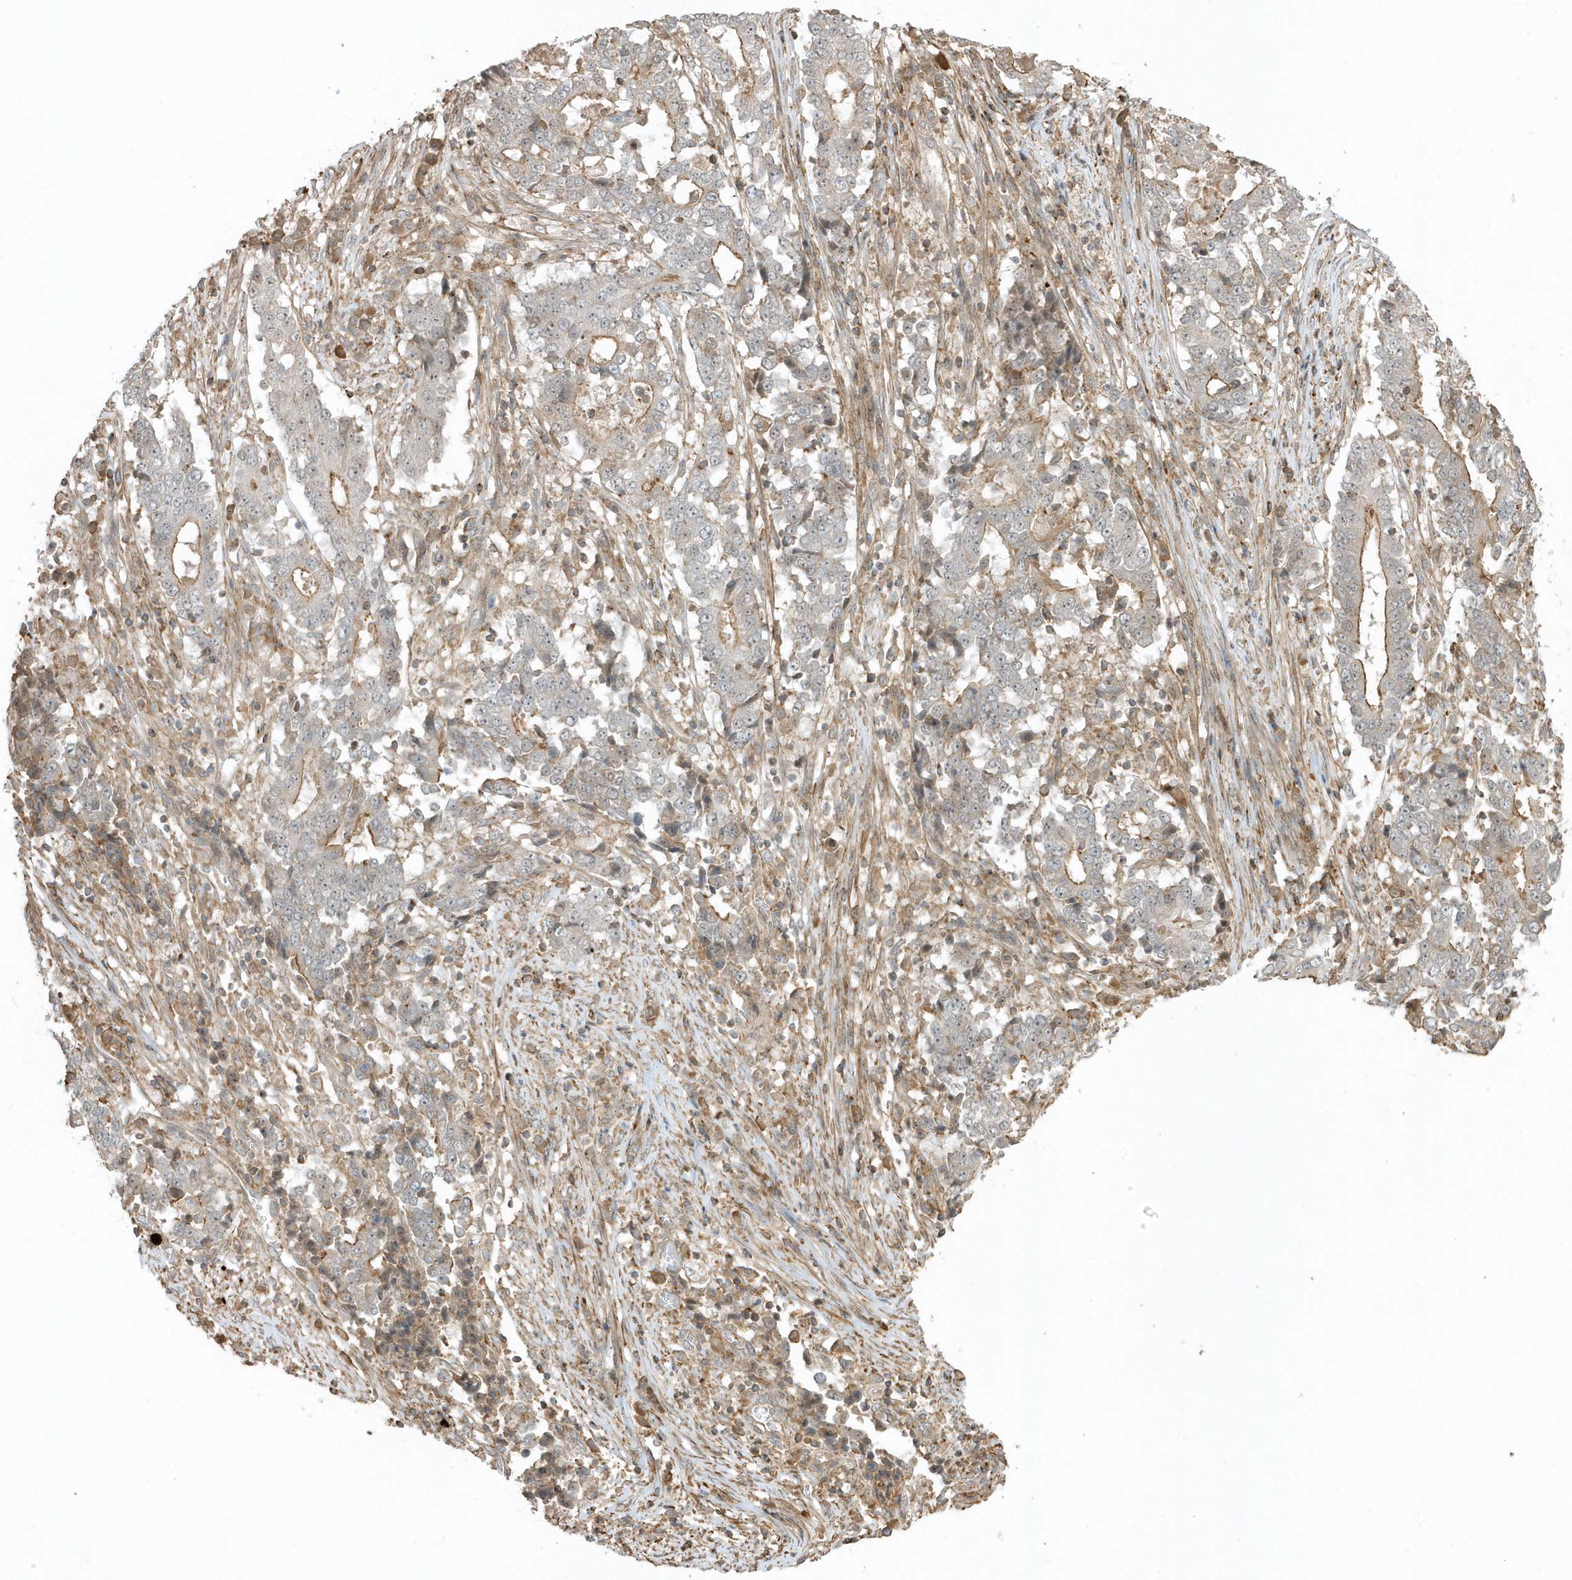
{"staining": {"intensity": "moderate", "quantity": "<25%", "location": "cytoplasmic/membranous"}, "tissue": "stomach cancer", "cell_type": "Tumor cells", "image_type": "cancer", "snomed": [{"axis": "morphology", "description": "Adenocarcinoma, NOS"}, {"axis": "topography", "description": "Stomach"}], "caption": "Moderate cytoplasmic/membranous expression is identified in about <25% of tumor cells in stomach cancer.", "gene": "ZBTB8A", "patient": {"sex": "male", "age": 59}}